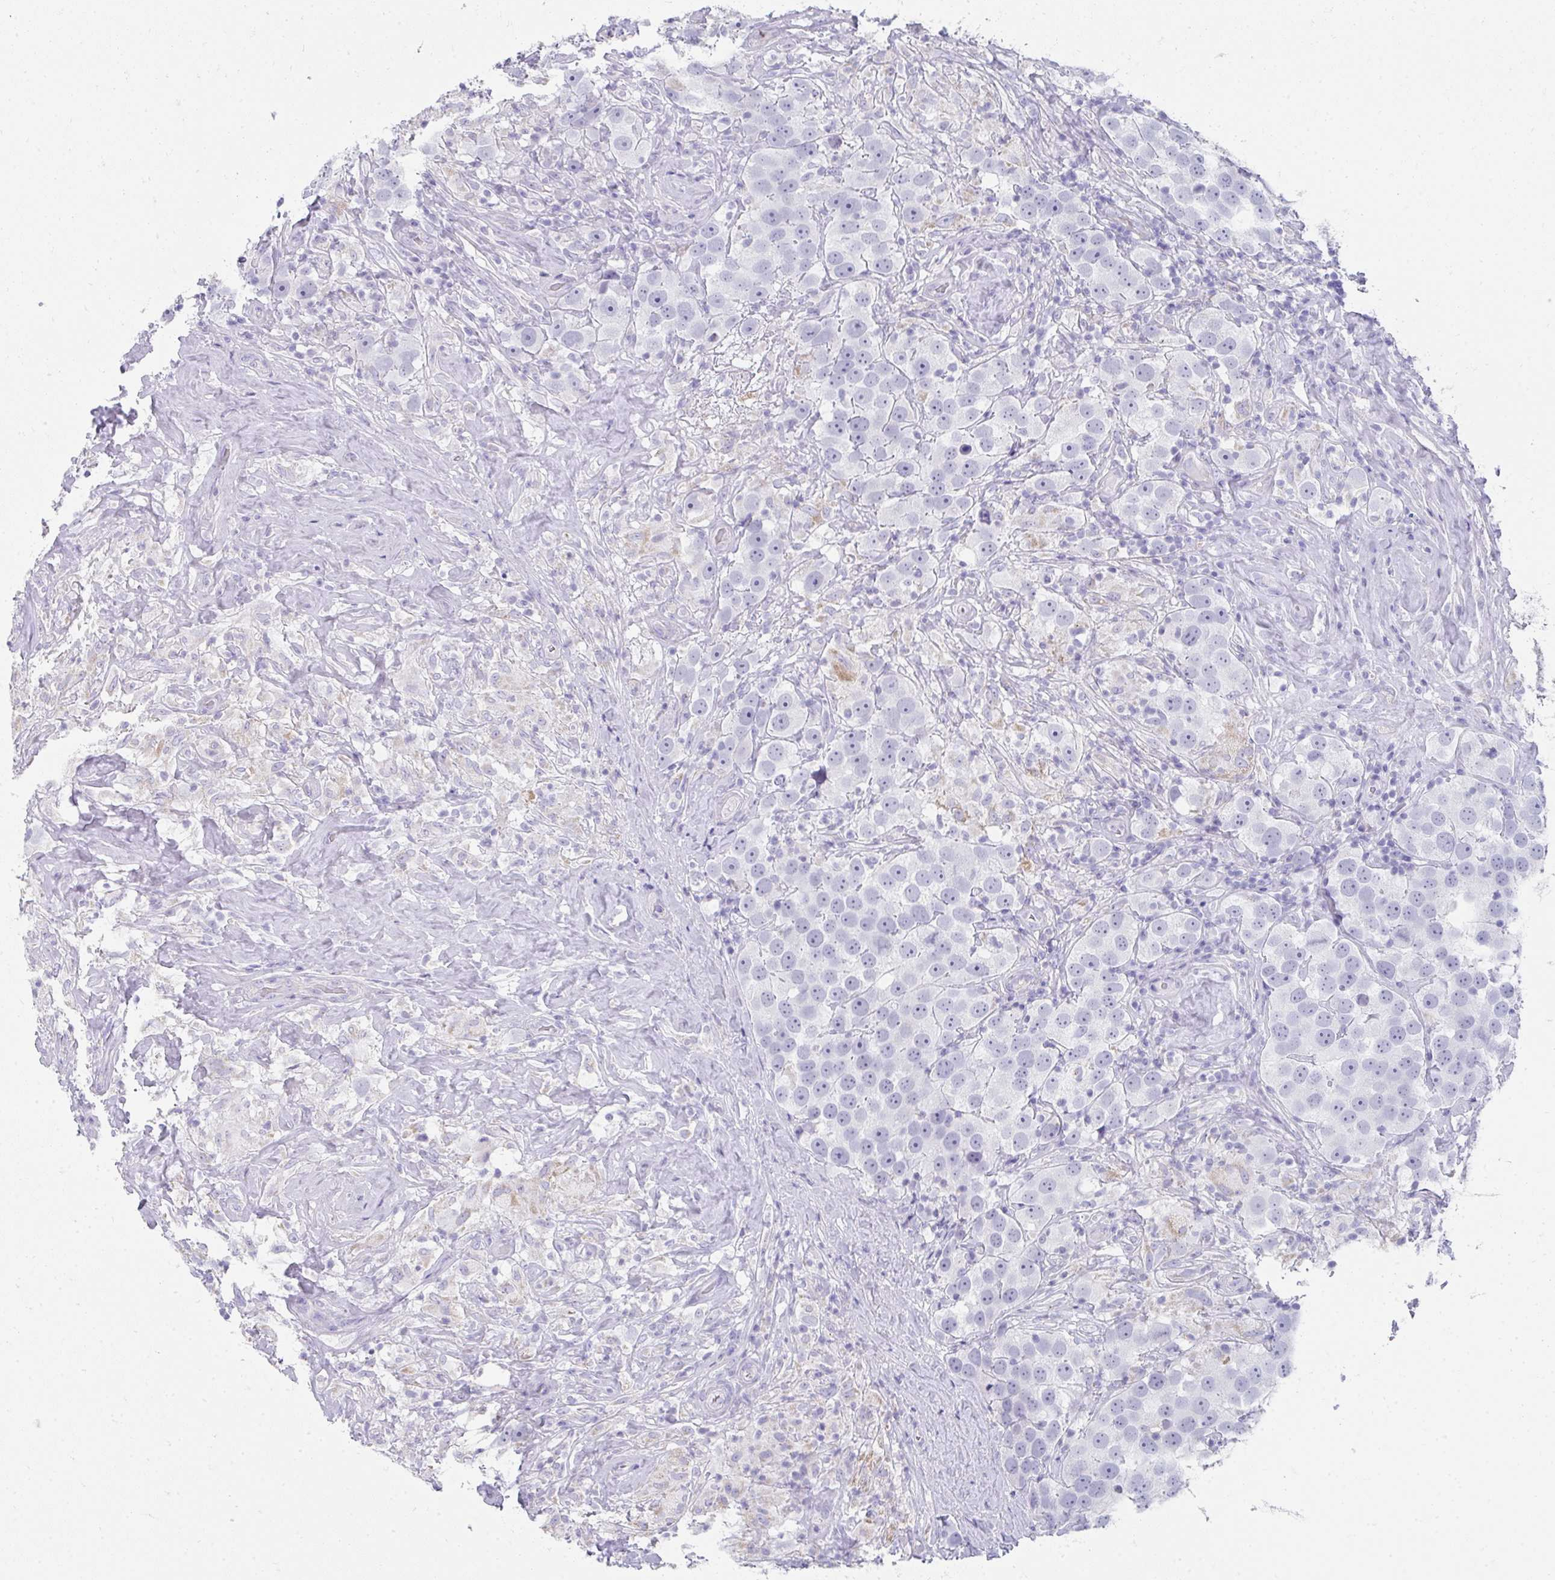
{"staining": {"intensity": "negative", "quantity": "none", "location": "none"}, "tissue": "testis cancer", "cell_type": "Tumor cells", "image_type": "cancer", "snomed": [{"axis": "morphology", "description": "Seminoma, NOS"}, {"axis": "topography", "description": "Testis"}], "caption": "Micrograph shows no significant protein expression in tumor cells of testis seminoma.", "gene": "RLF", "patient": {"sex": "male", "age": 49}}